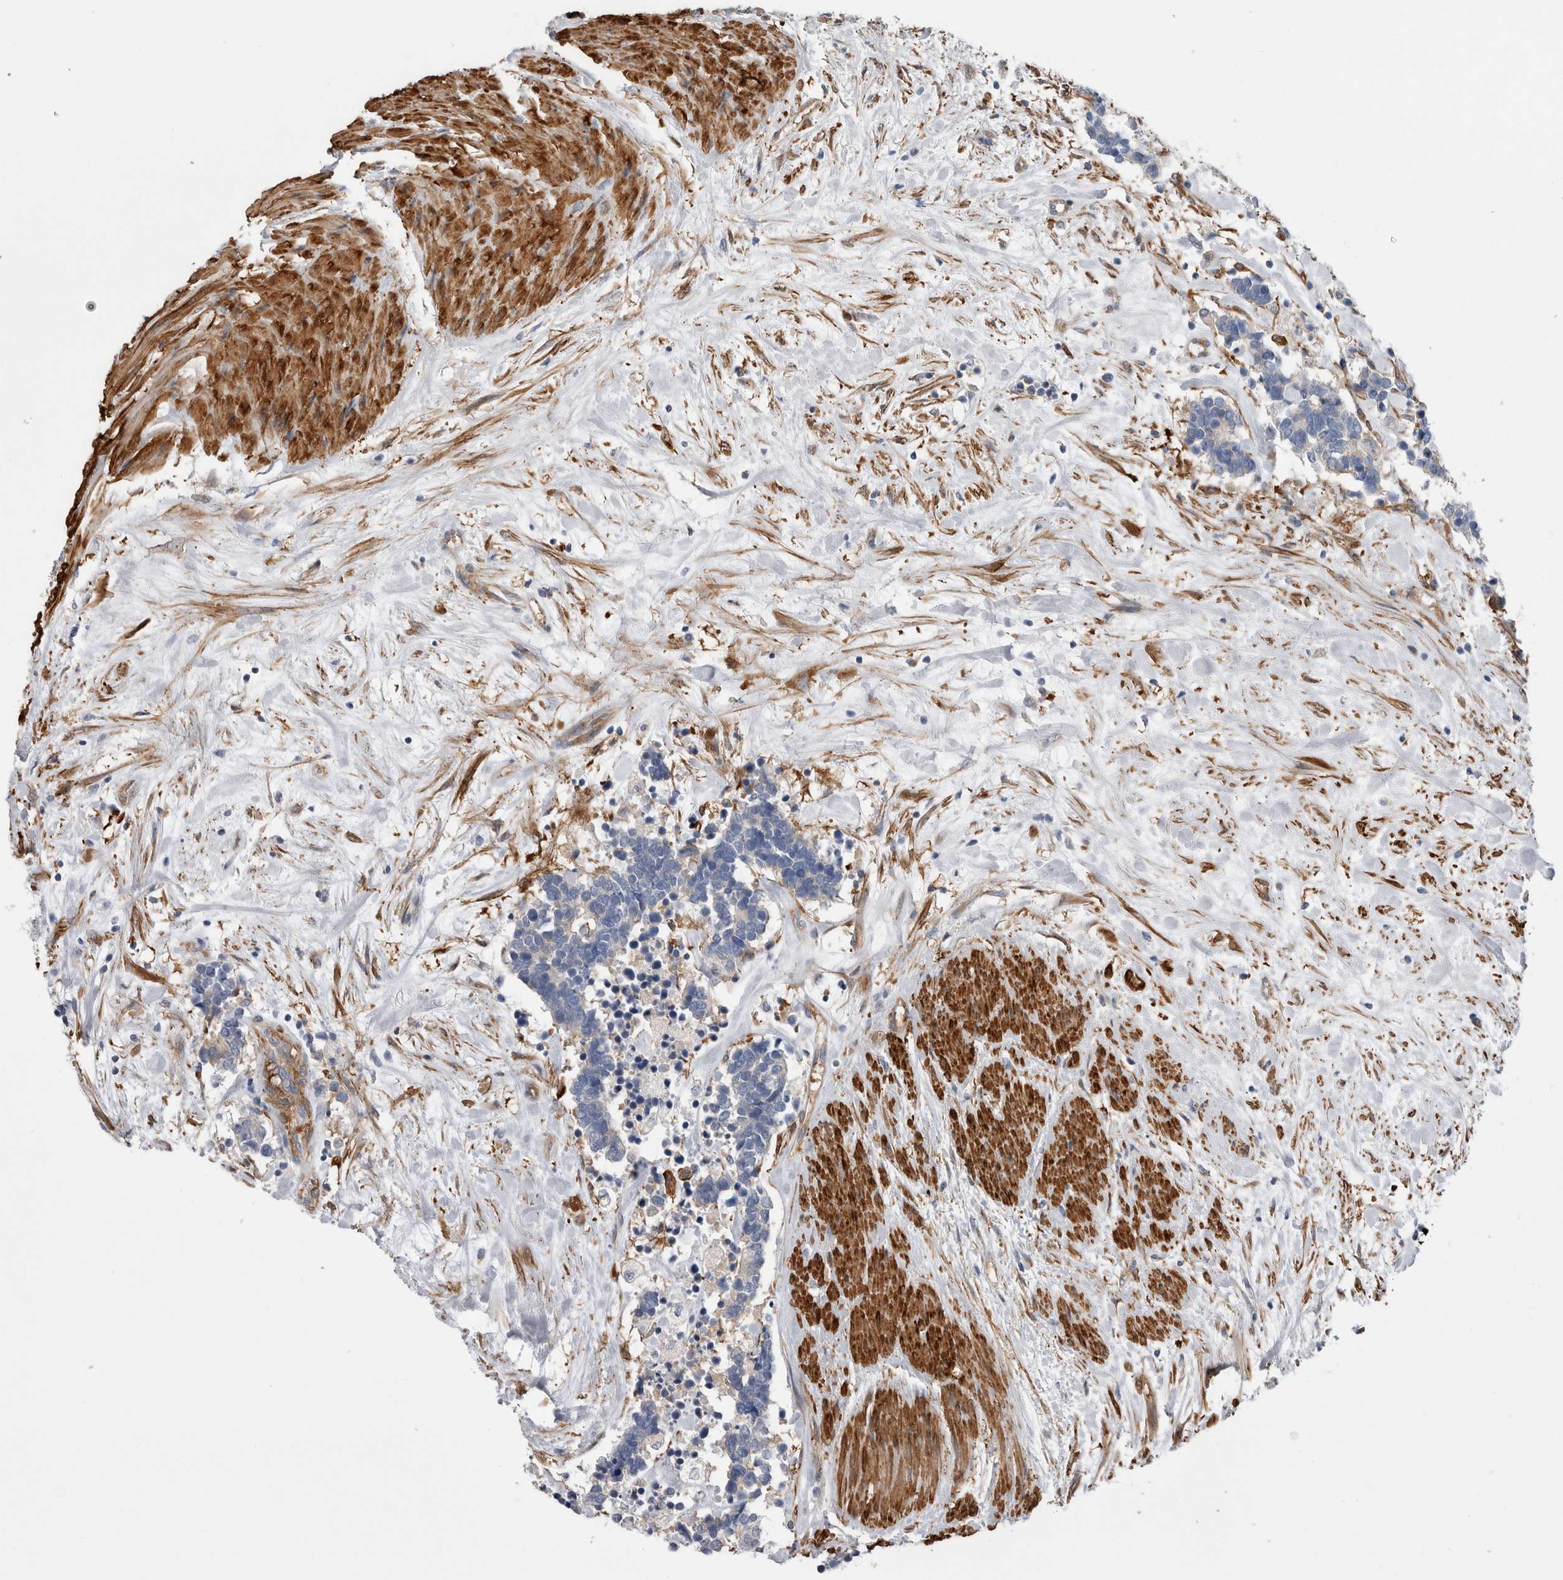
{"staining": {"intensity": "negative", "quantity": "none", "location": "none"}, "tissue": "carcinoid", "cell_type": "Tumor cells", "image_type": "cancer", "snomed": [{"axis": "morphology", "description": "Carcinoma, NOS"}, {"axis": "morphology", "description": "Carcinoid, malignant, NOS"}, {"axis": "topography", "description": "Urinary bladder"}], "caption": "IHC histopathology image of carcinoid stained for a protein (brown), which displays no staining in tumor cells. The staining was performed using DAB (3,3'-diaminobenzidine) to visualize the protein expression in brown, while the nuclei were stained in blue with hematoxylin (Magnification: 20x).", "gene": "EPRS1", "patient": {"sex": "male", "age": 57}}